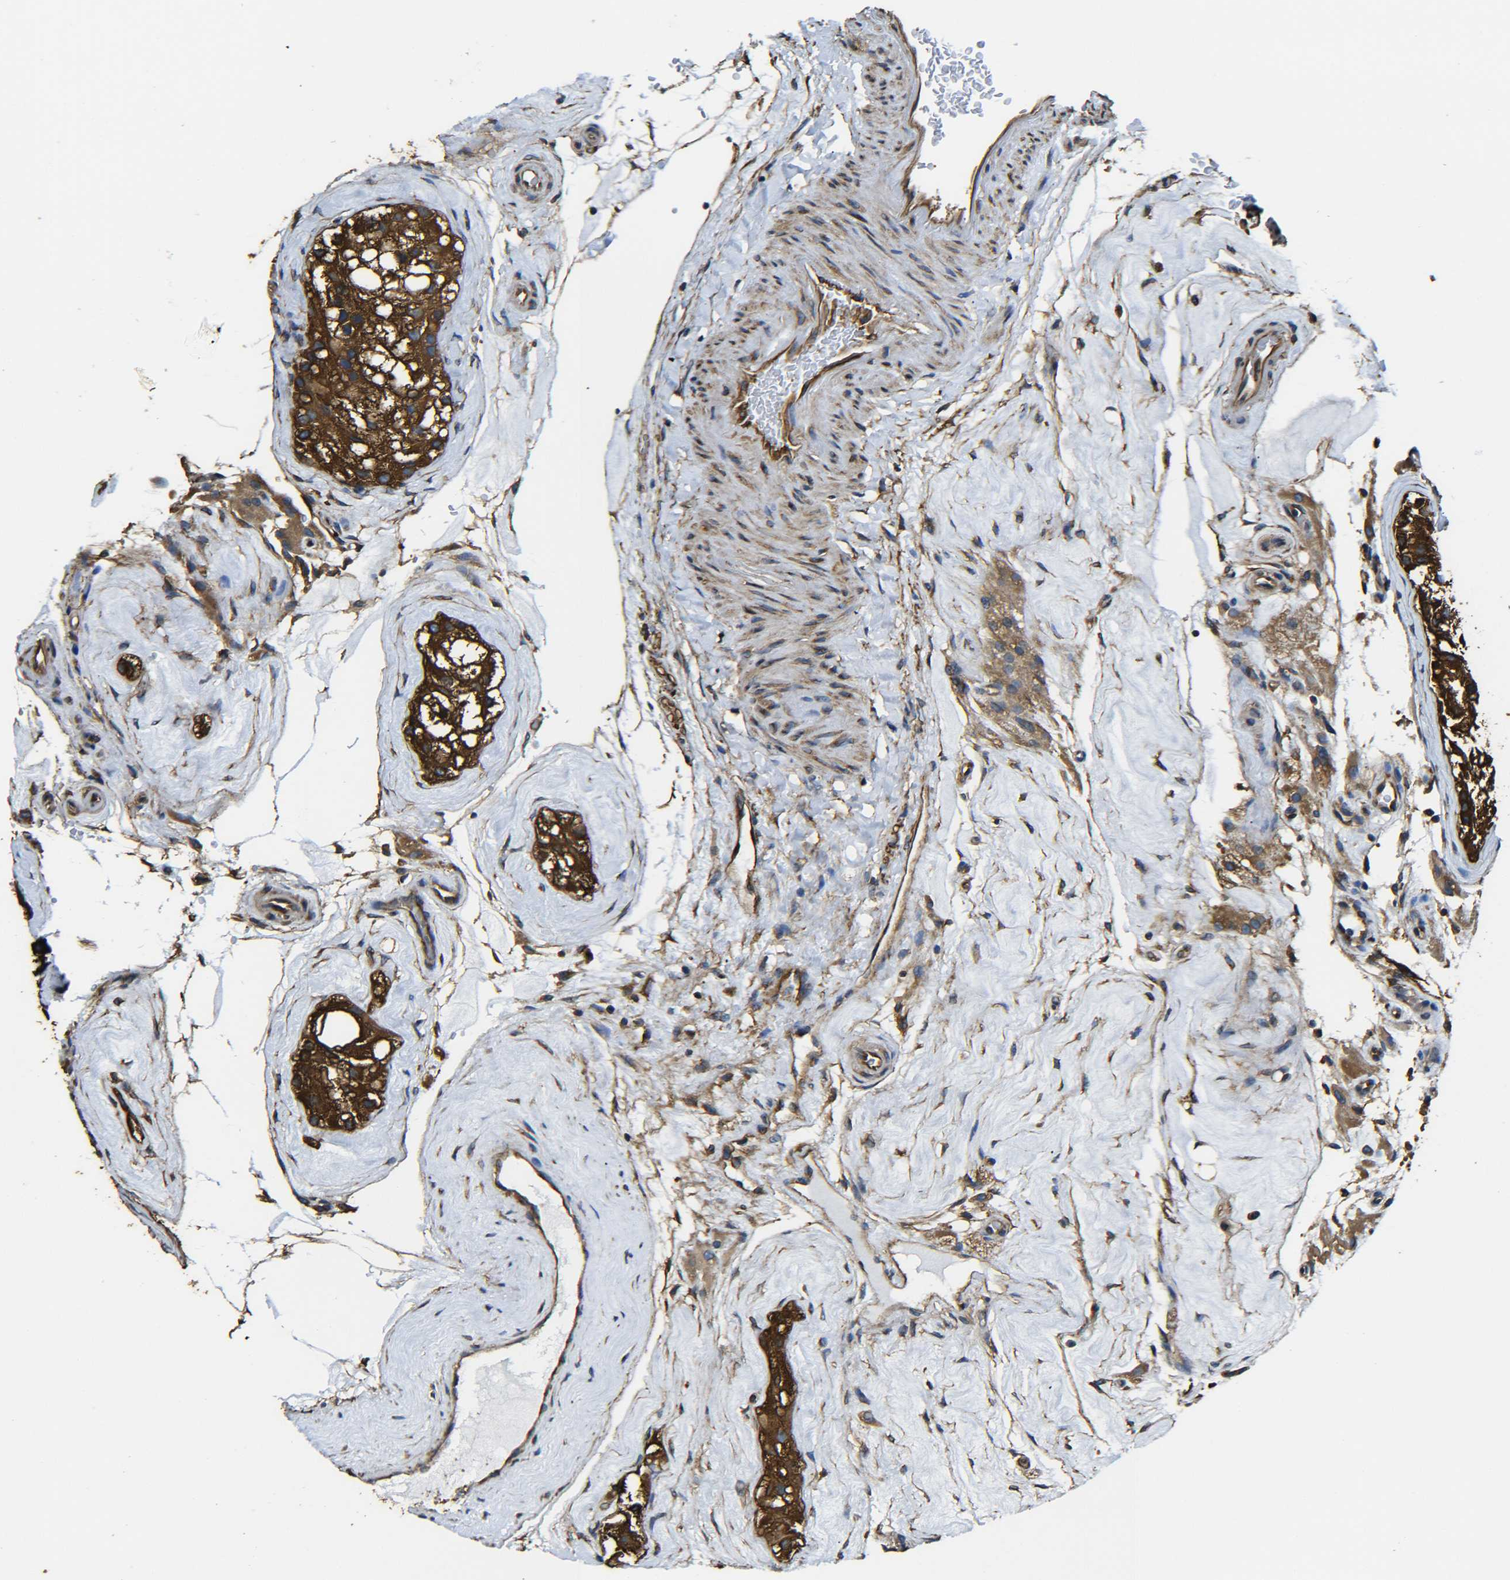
{"staining": {"intensity": "strong", "quantity": ">75%", "location": "cytoplasmic/membranous"}, "tissue": "testis", "cell_type": "Cells in seminiferous ducts", "image_type": "normal", "snomed": [{"axis": "morphology", "description": "Normal tissue, NOS"}, {"axis": "morphology", "description": "Seminoma, NOS"}, {"axis": "topography", "description": "Testis"}], "caption": "Normal testis shows strong cytoplasmic/membranous positivity in about >75% of cells in seminiferous ducts, visualized by immunohistochemistry. The staining was performed using DAB to visualize the protein expression in brown, while the nuclei were stained in blue with hematoxylin (Magnification: 20x).", "gene": "TUBB", "patient": {"sex": "male", "age": 71}}